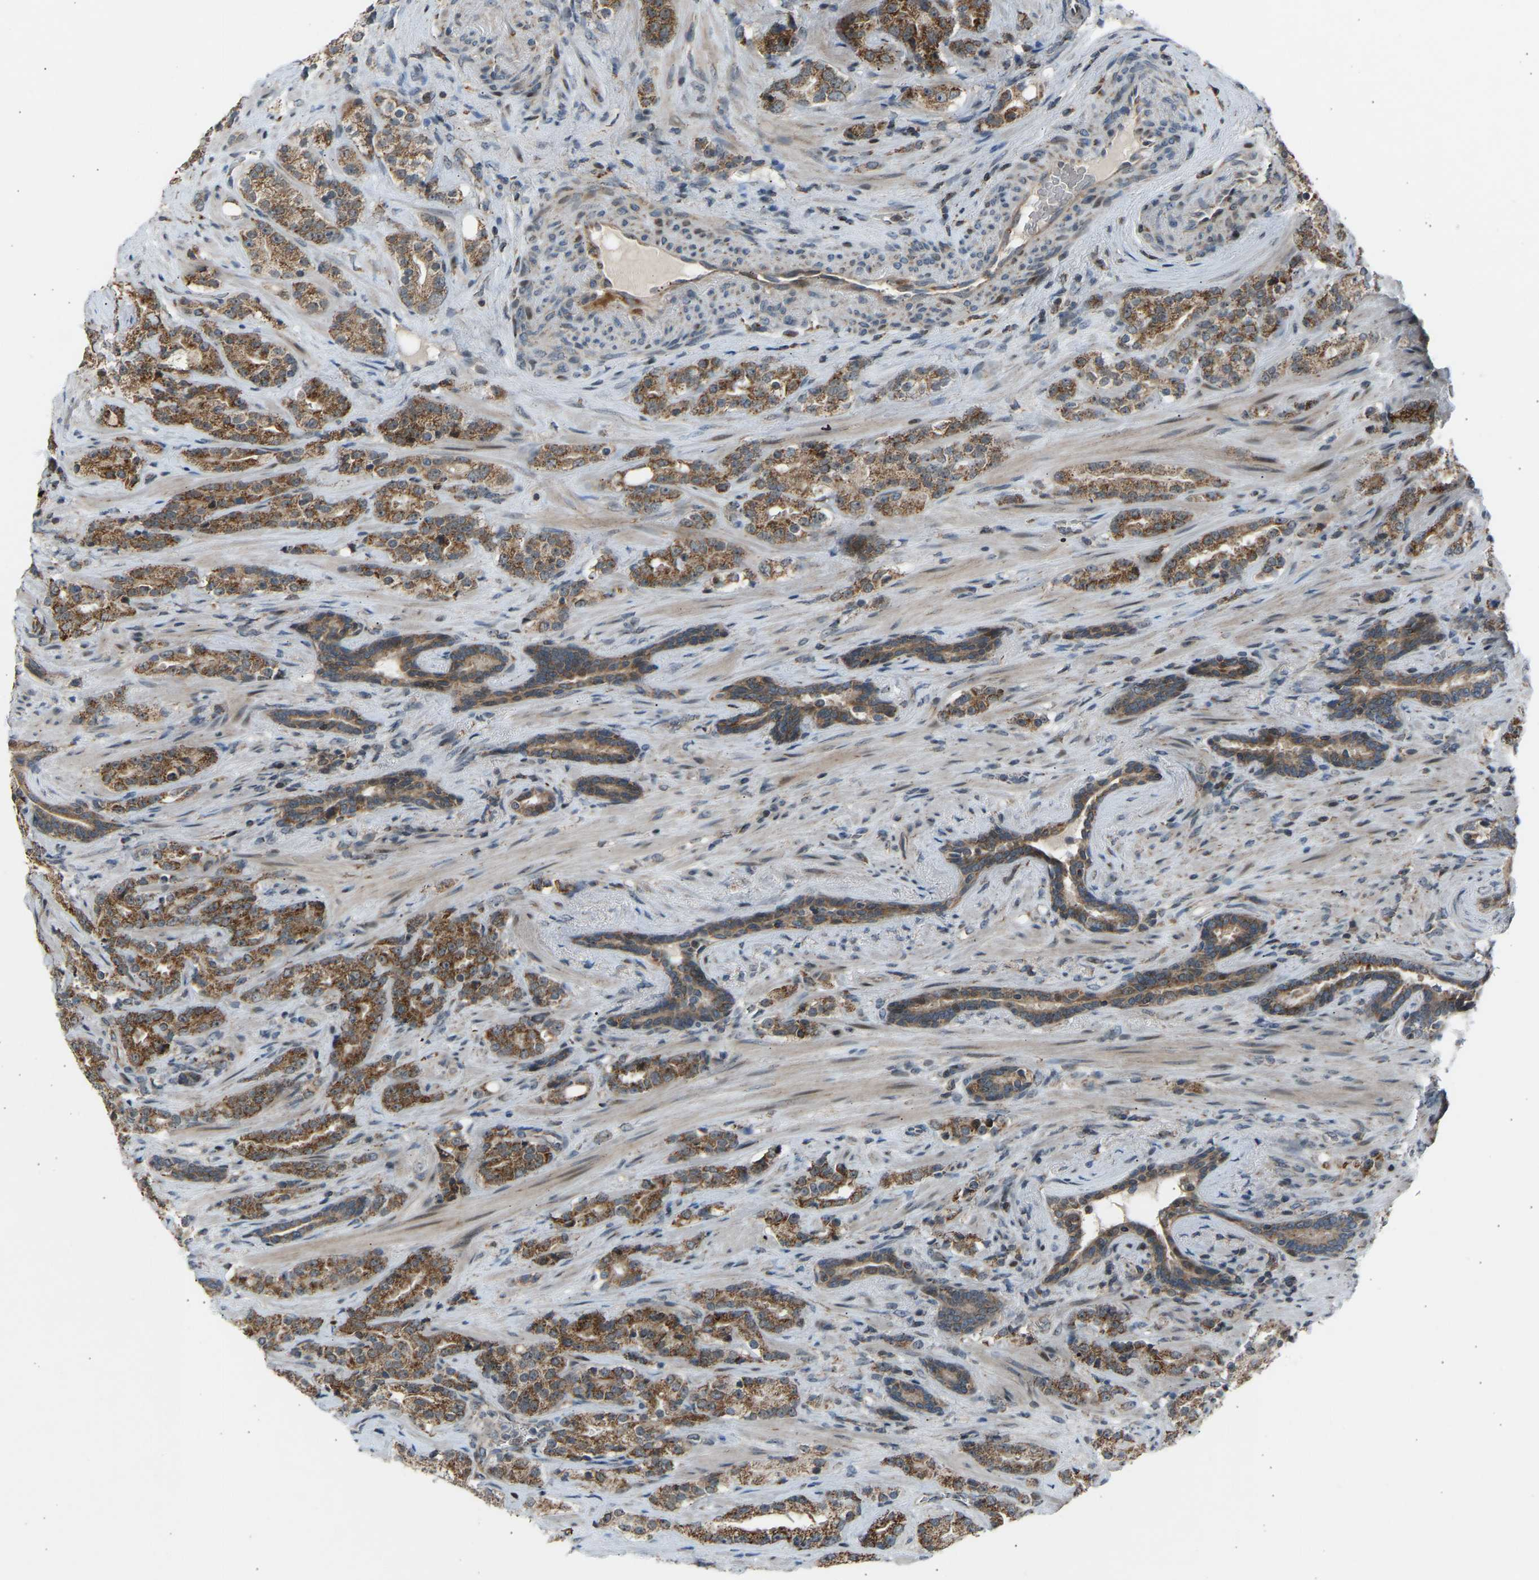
{"staining": {"intensity": "moderate", "quantity": ">75%", "location": "cytoplasmic/membranous"}, "tissue": "prostate cancer", "cell_type": "Tumor cells", "image_type": "cancer", "snomed": [{"axis": "morphology", "description": "Adenocarcinoma, High grade"}, {"axis": "topography", "description": "Prostate"}], "caption": "The photomicrograph demonstrates a brown stain indicating the presence of a protein in the cytoplasmic/membranous of tumor cells in prostate cancer (adenocarcinoma (high-grade)). The staining is performed using DAB (3,3'-diaminobenzidine) brown chromogen to label protein expression. The nuclei are counter-stained blue using hematoxylin.", "gene": "SLIRP", "patient": {"sex": "male", "age": 71}}